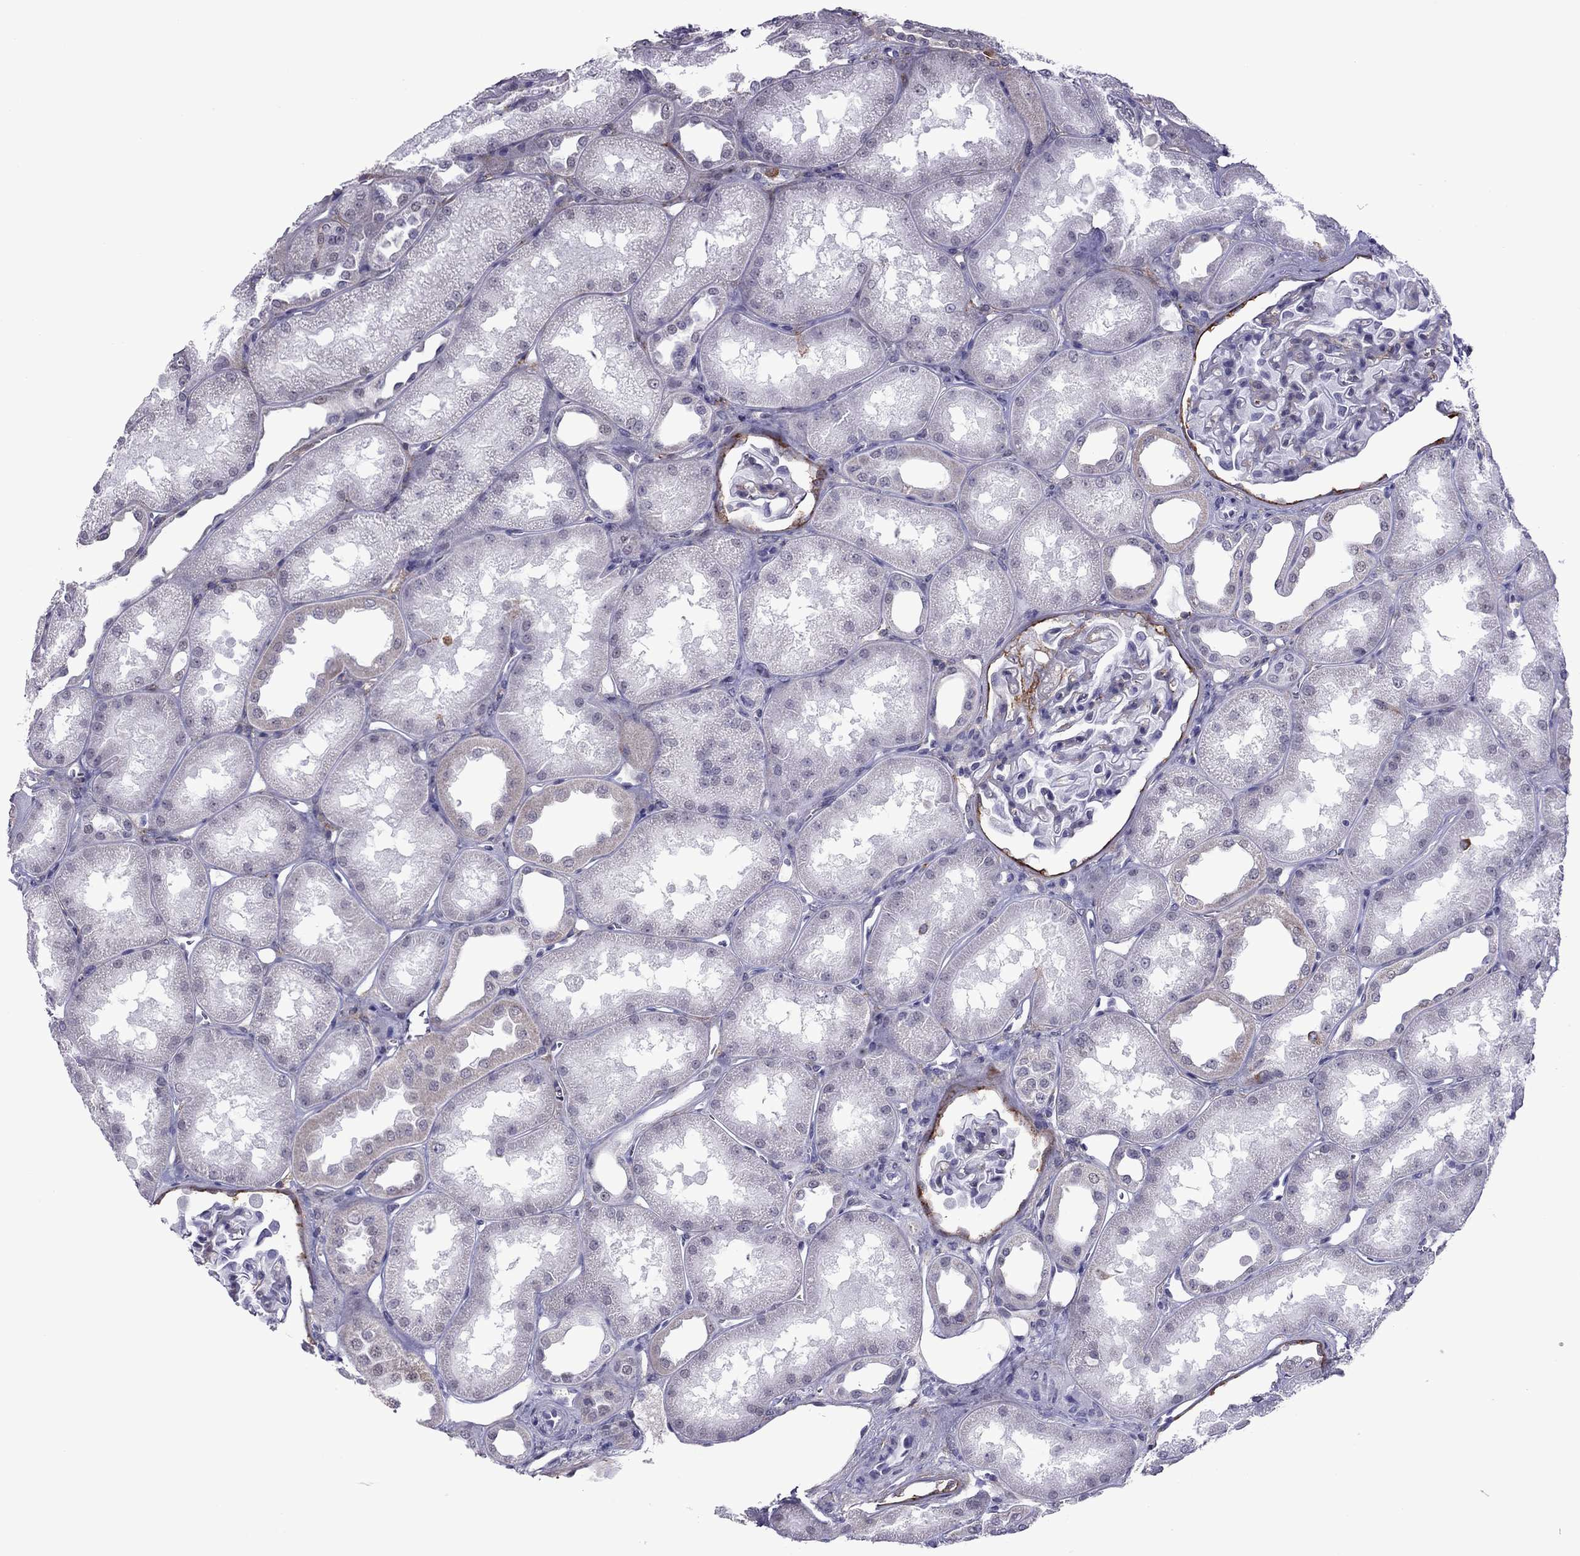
{"staining": {"intensity": "strong", "quantity": "<25%", "location": "cytoplasmic/membranous"}, "tissue": "kidney", "cell_type": "Cells in glomeruli", "image_type": "normal", "snomed": [{"axis": "morphology", "description": "Normal tissue, NOS"}, {"axis": "topography", "description": "Kidney"}], "caption": "Protein expression analysis of normal human kidney reveals strong cytoplasmic/membranous expression in approximately <25% of cells in glomeruli. (DAB IHC with brightfield microscopy, high magnification).", "gene": "ZNF646", "patient": {"sex": "male", "age": 61}}